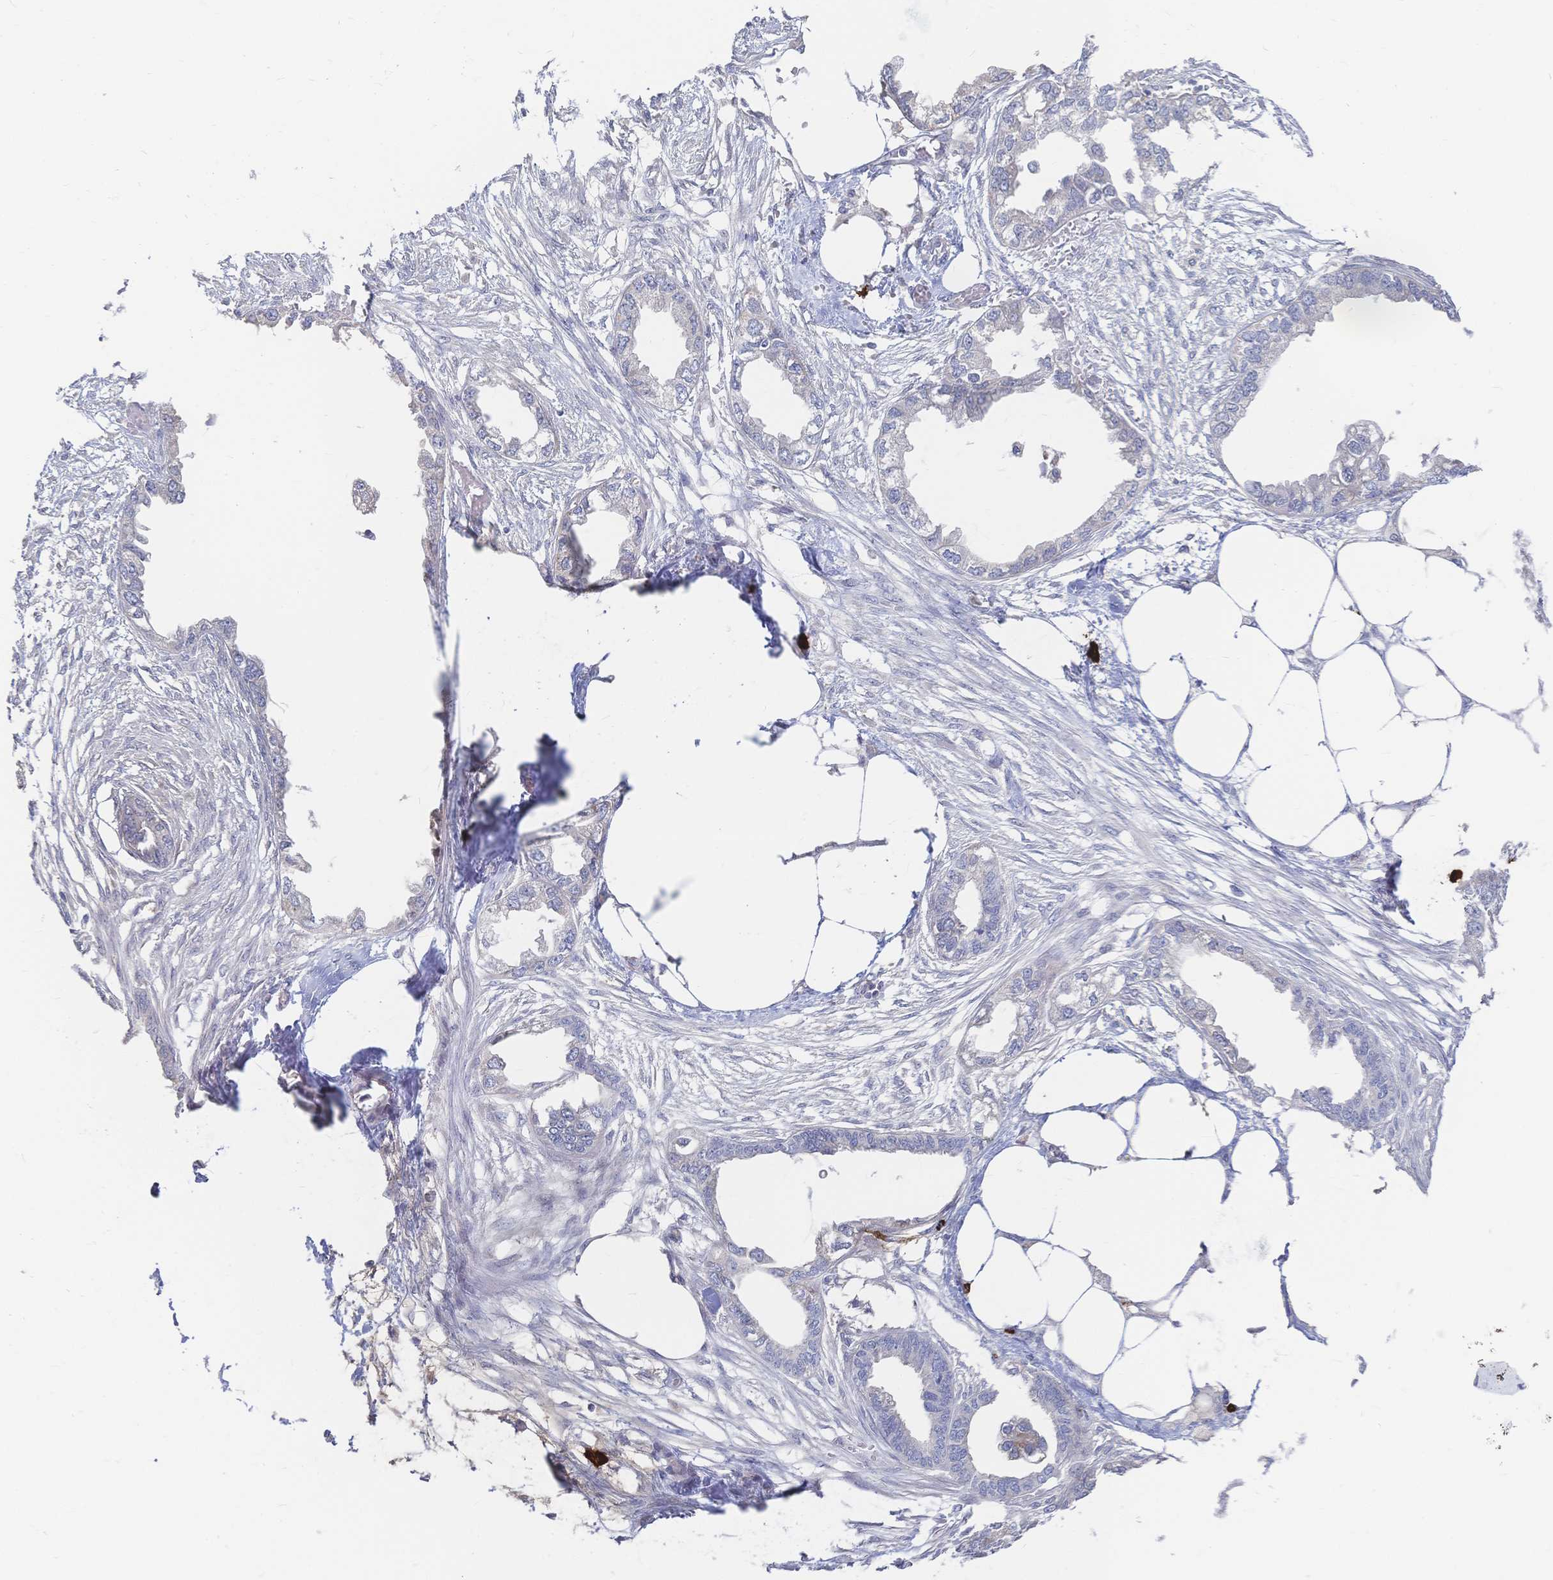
{"staining": {"intensity": "negative", "quantity": "none", "location": "none"}, "tissue": "endometrial cancer", "cell_type": "Tumor cells", "image_type": "cancer", "snomed": [{"axis": "morphology", "description": "Adenocarcinoma, NOS"}, {"axis": "morphology", "description": "Adenocarcinoma, metastatic, NOS"}, {"axis": "topography", "description": "Adipose tissue"}, {"axis": "topography", "description": "Endometrium"}], "caption": "Adenocarcinoma (endometrial) was stained to show a protein in brown. There is no significant positivity in tumor cells.", "gene": "IL2RB", "patient": {"sex": "female", "age": 67}}